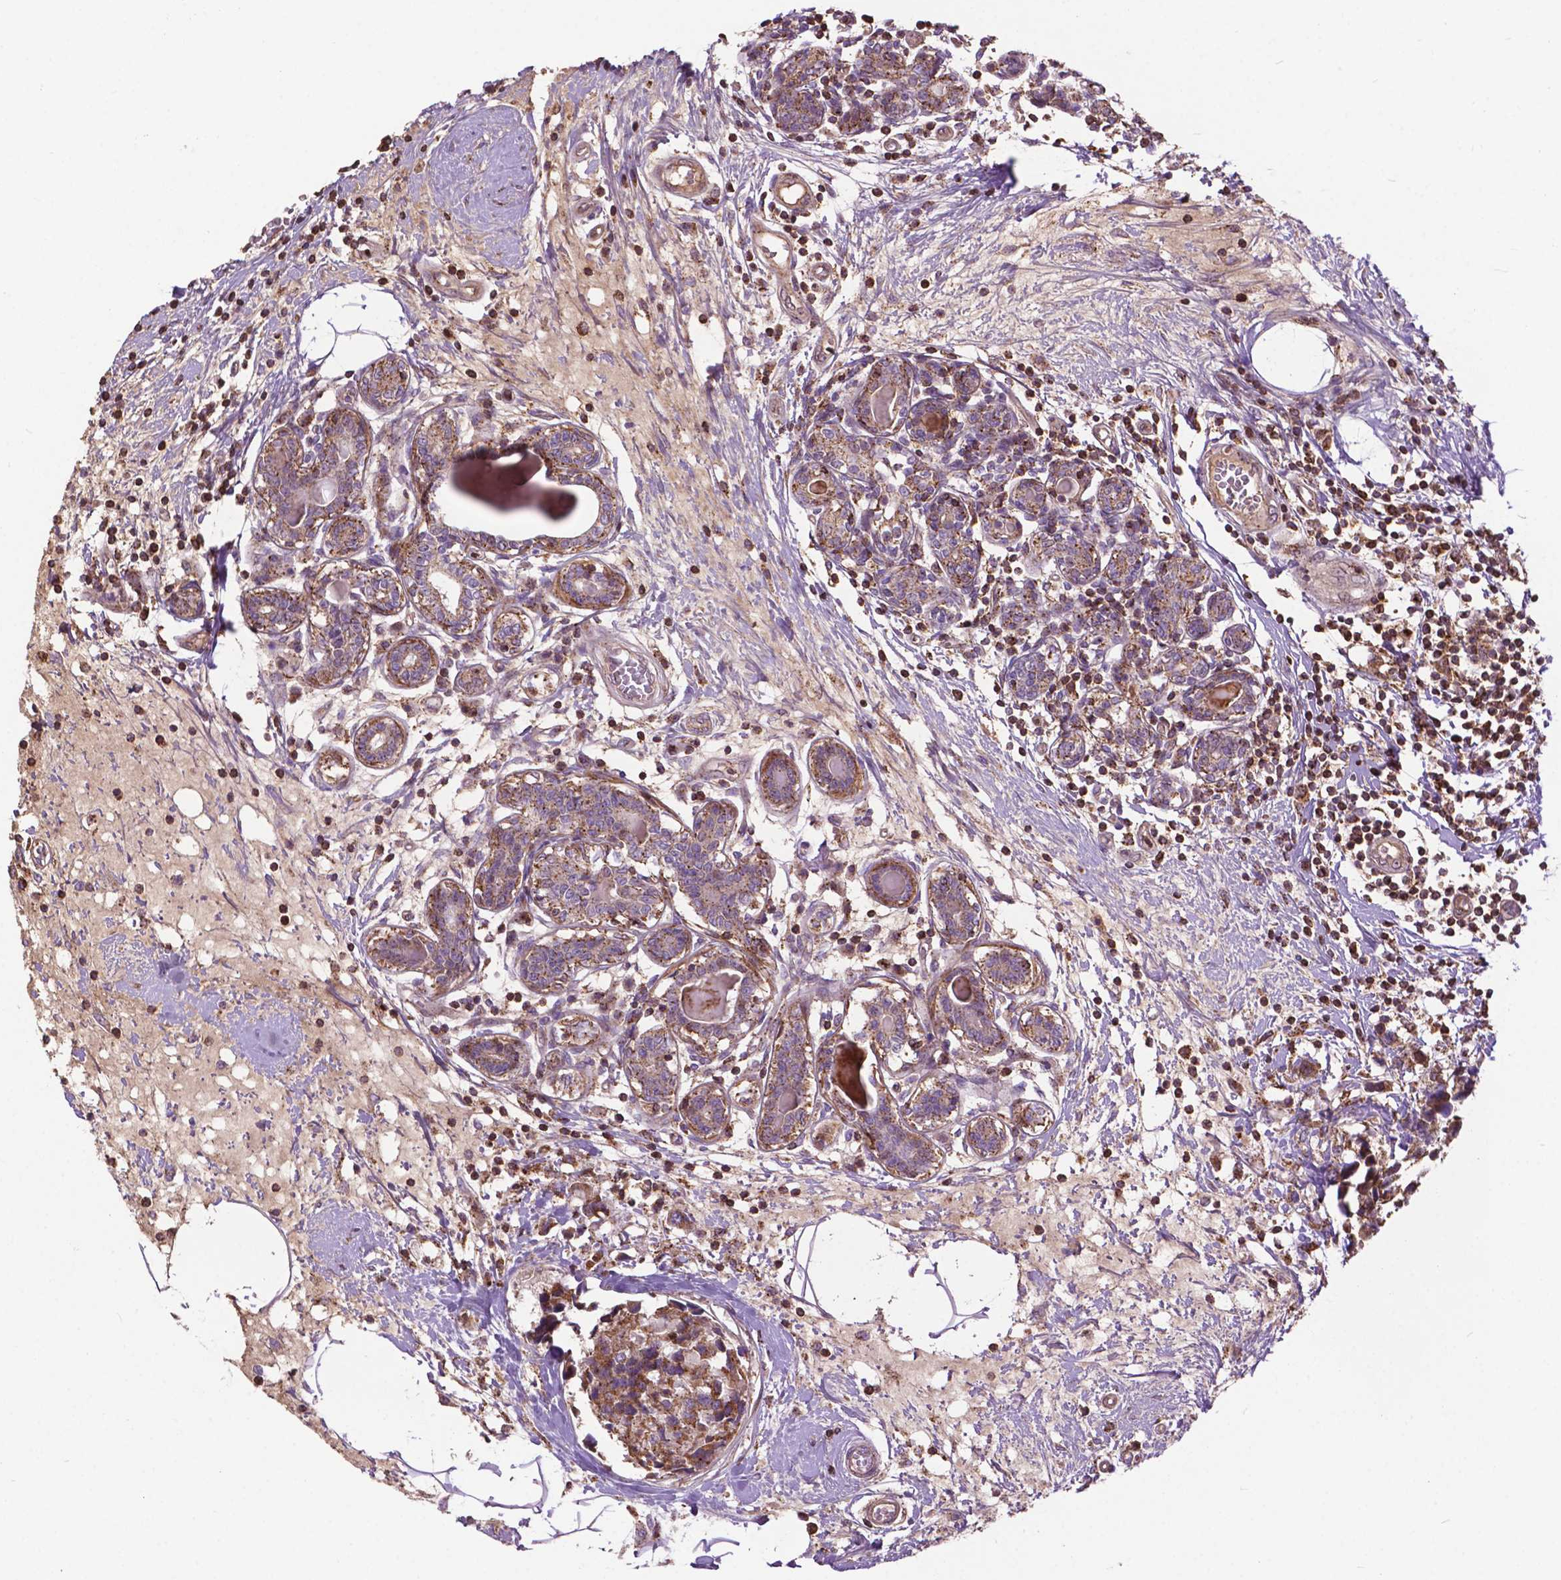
{"staining": {"intensity": "moderate", "quantity": ">75%", "location": "cytoplasmic/membranous"}, "tissue": "breast cancer", "cell_type": "Tumor cells", "image_type": "cancer", "snomed": [{"axis": "morphology", "description": "Lobular carcinoma"}, {"axis": "topography", "description": "Breast"}], "caption": "Immunohistochemistry photomicrograph of neoplastic tissue: breast cancer (lobular carcinoma) stained using IHC demonstrates medium levels of moderate protein expression localized specifically in the cytoplasmic/membranous of tumor cells, appearing as a cytoplasmic/membranous brown color.", "gene": "CHMP4A", "patient": {"sex": "female", "age": 59}}